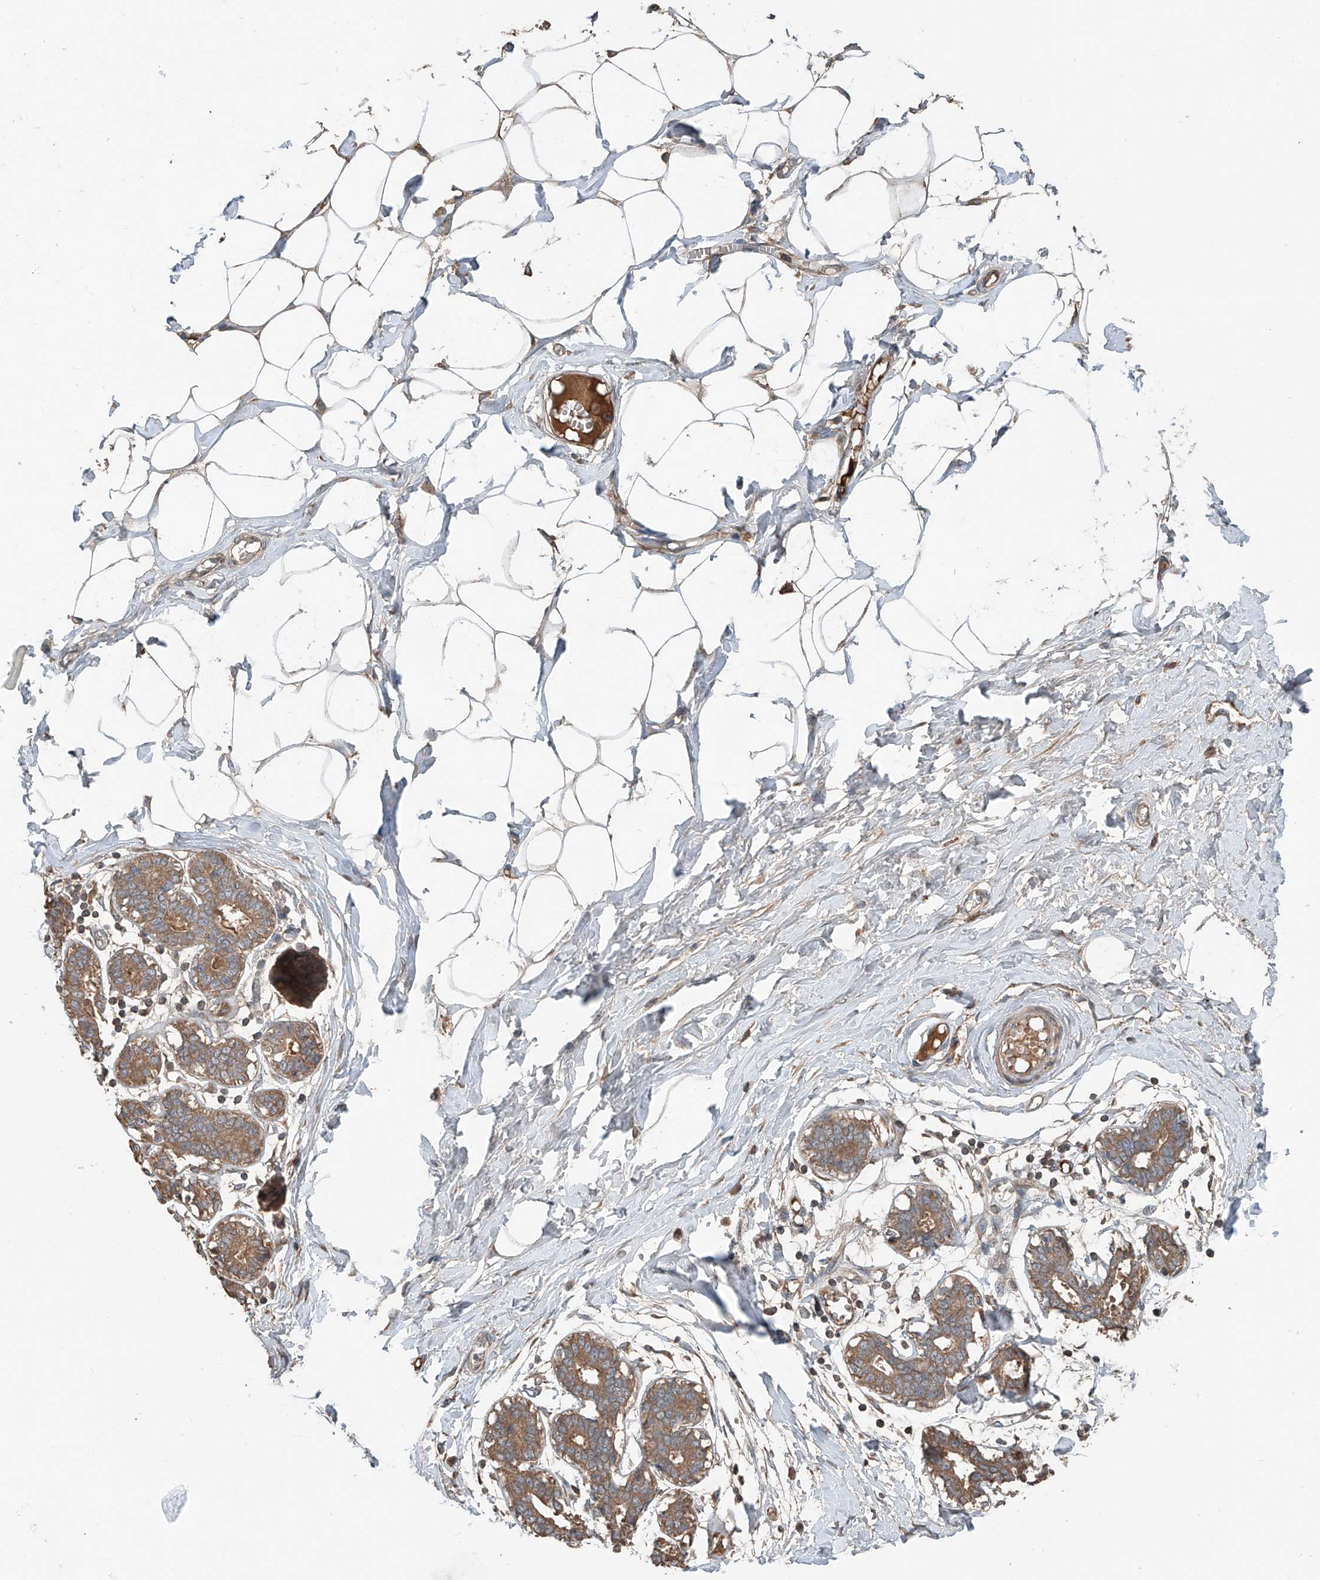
{"staining": {"intensity": "weak", "quantity": ">75%", "location": "cytoplasmic/membranous"}, "tissue": "breast", "cell_type": "Adipocytes", "image_type": "normal", "snomed": [{"axis": "morphology", "description": "Normal tissue, NOS"}, {"axis": "topography", "description": "Breast"}], "caption": "This is an image of immunohistochemistry staining of normal breast, which shows weak expression in the cytoplasmic/membranous of adipocytes.", "gene": "ADAM23", "patient": {"sex": "female", "age": 27}}